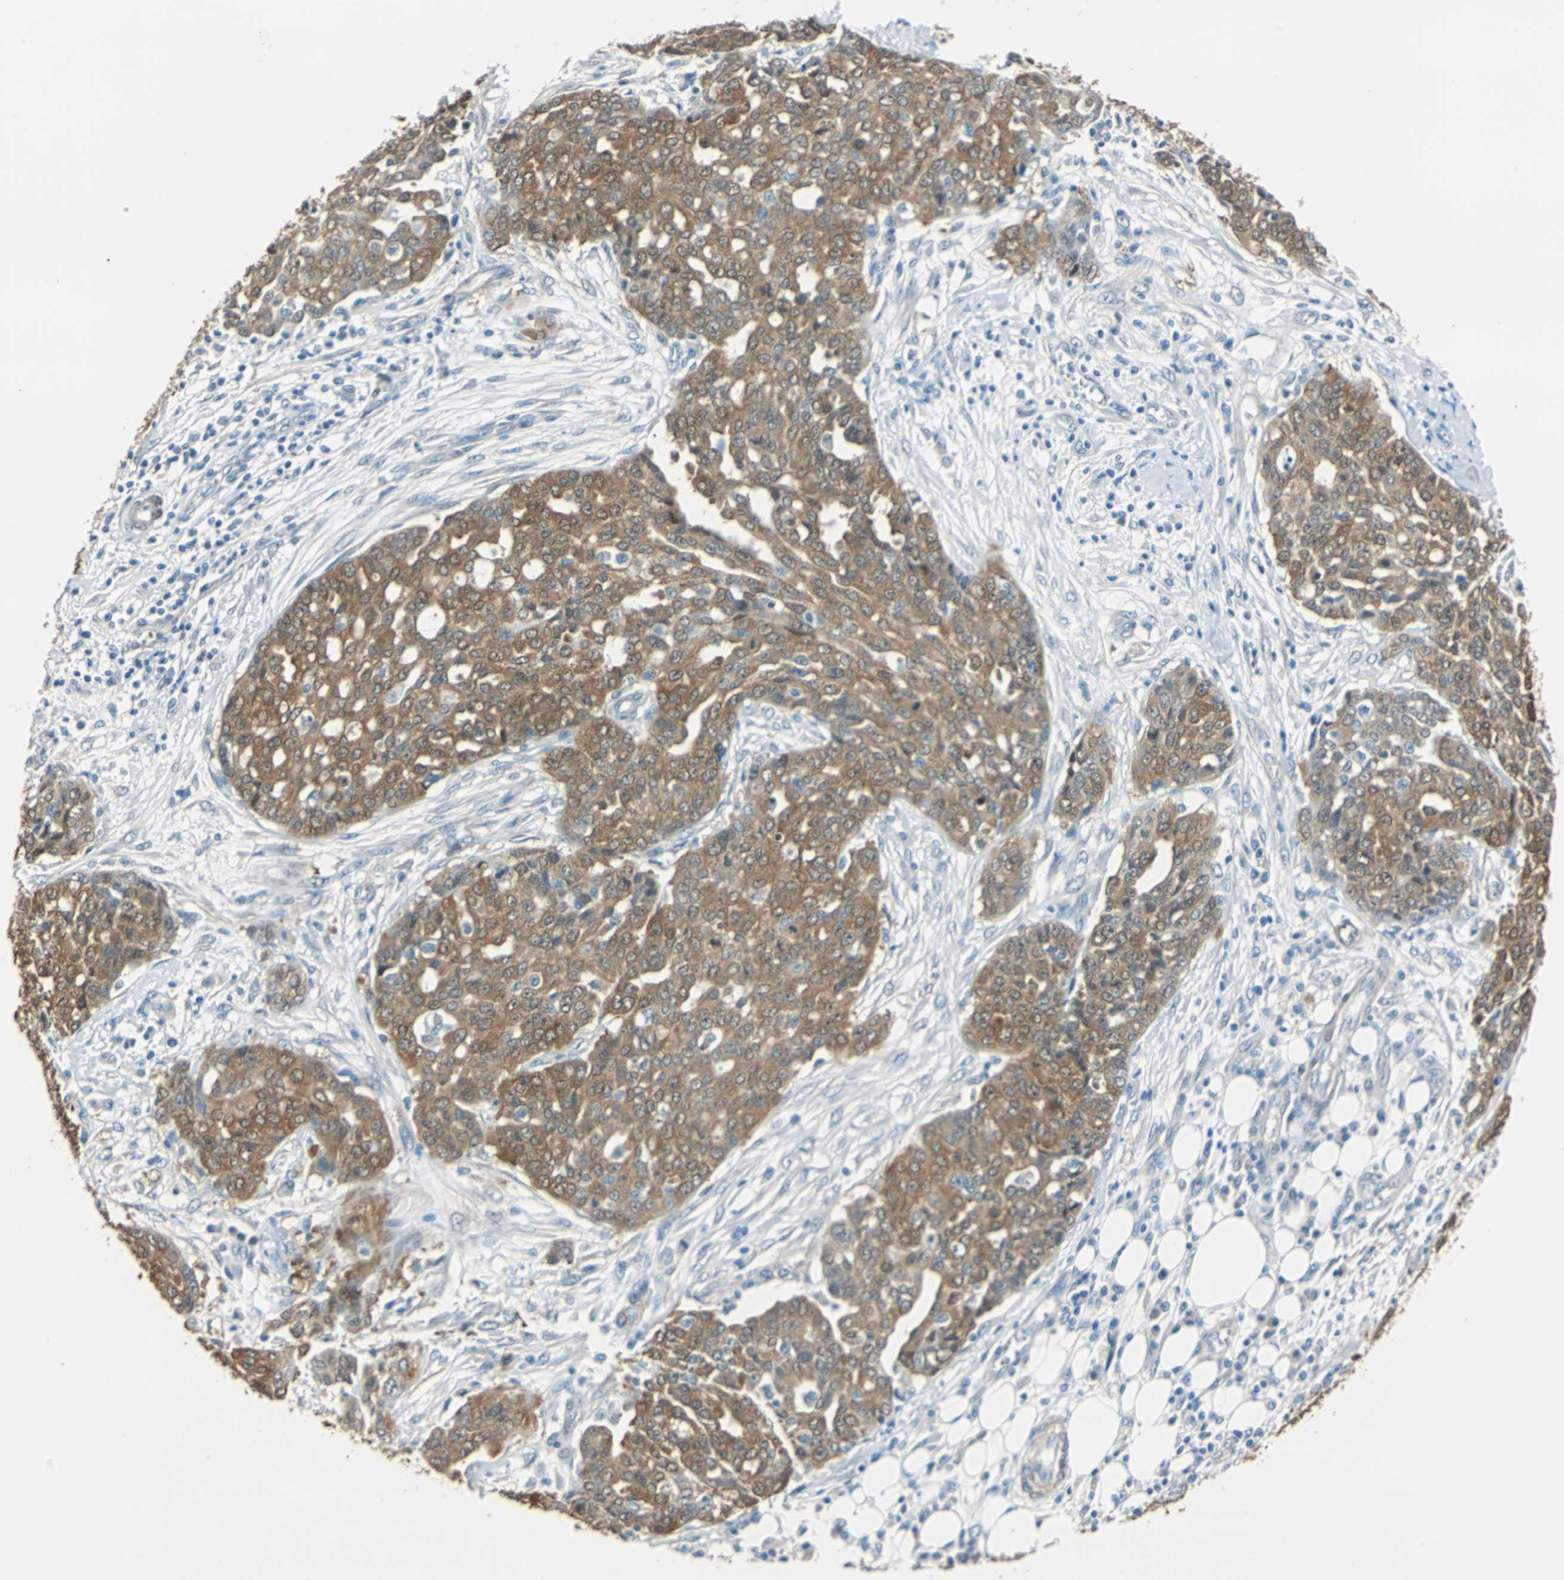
{"staining": {"intensity": "moderate", "quantity": ">75%", "location": "cytoplasmic/membranous"}, "tissue": "ovarian cancer", "cell_type": "Tumor cells", "image_type": "cancer", "snomed": [{"axis": "morphology", "description": "Cystadenocarcinoma, serous, NOS"}, {"axis": "topography", "description": "Soft tissue"}, {"axis": "topography", "description": "Ovary"}], "caption": "This is an image of immunohistochemistry (IHC) staining of ovarian cancer (serous cystadenocarcinoma), which shows moderate expression in the cytoplasmic/membranous of tumor cells.", "gene": "FKBP4", "patient": {"sex": "female", "age": 57}}